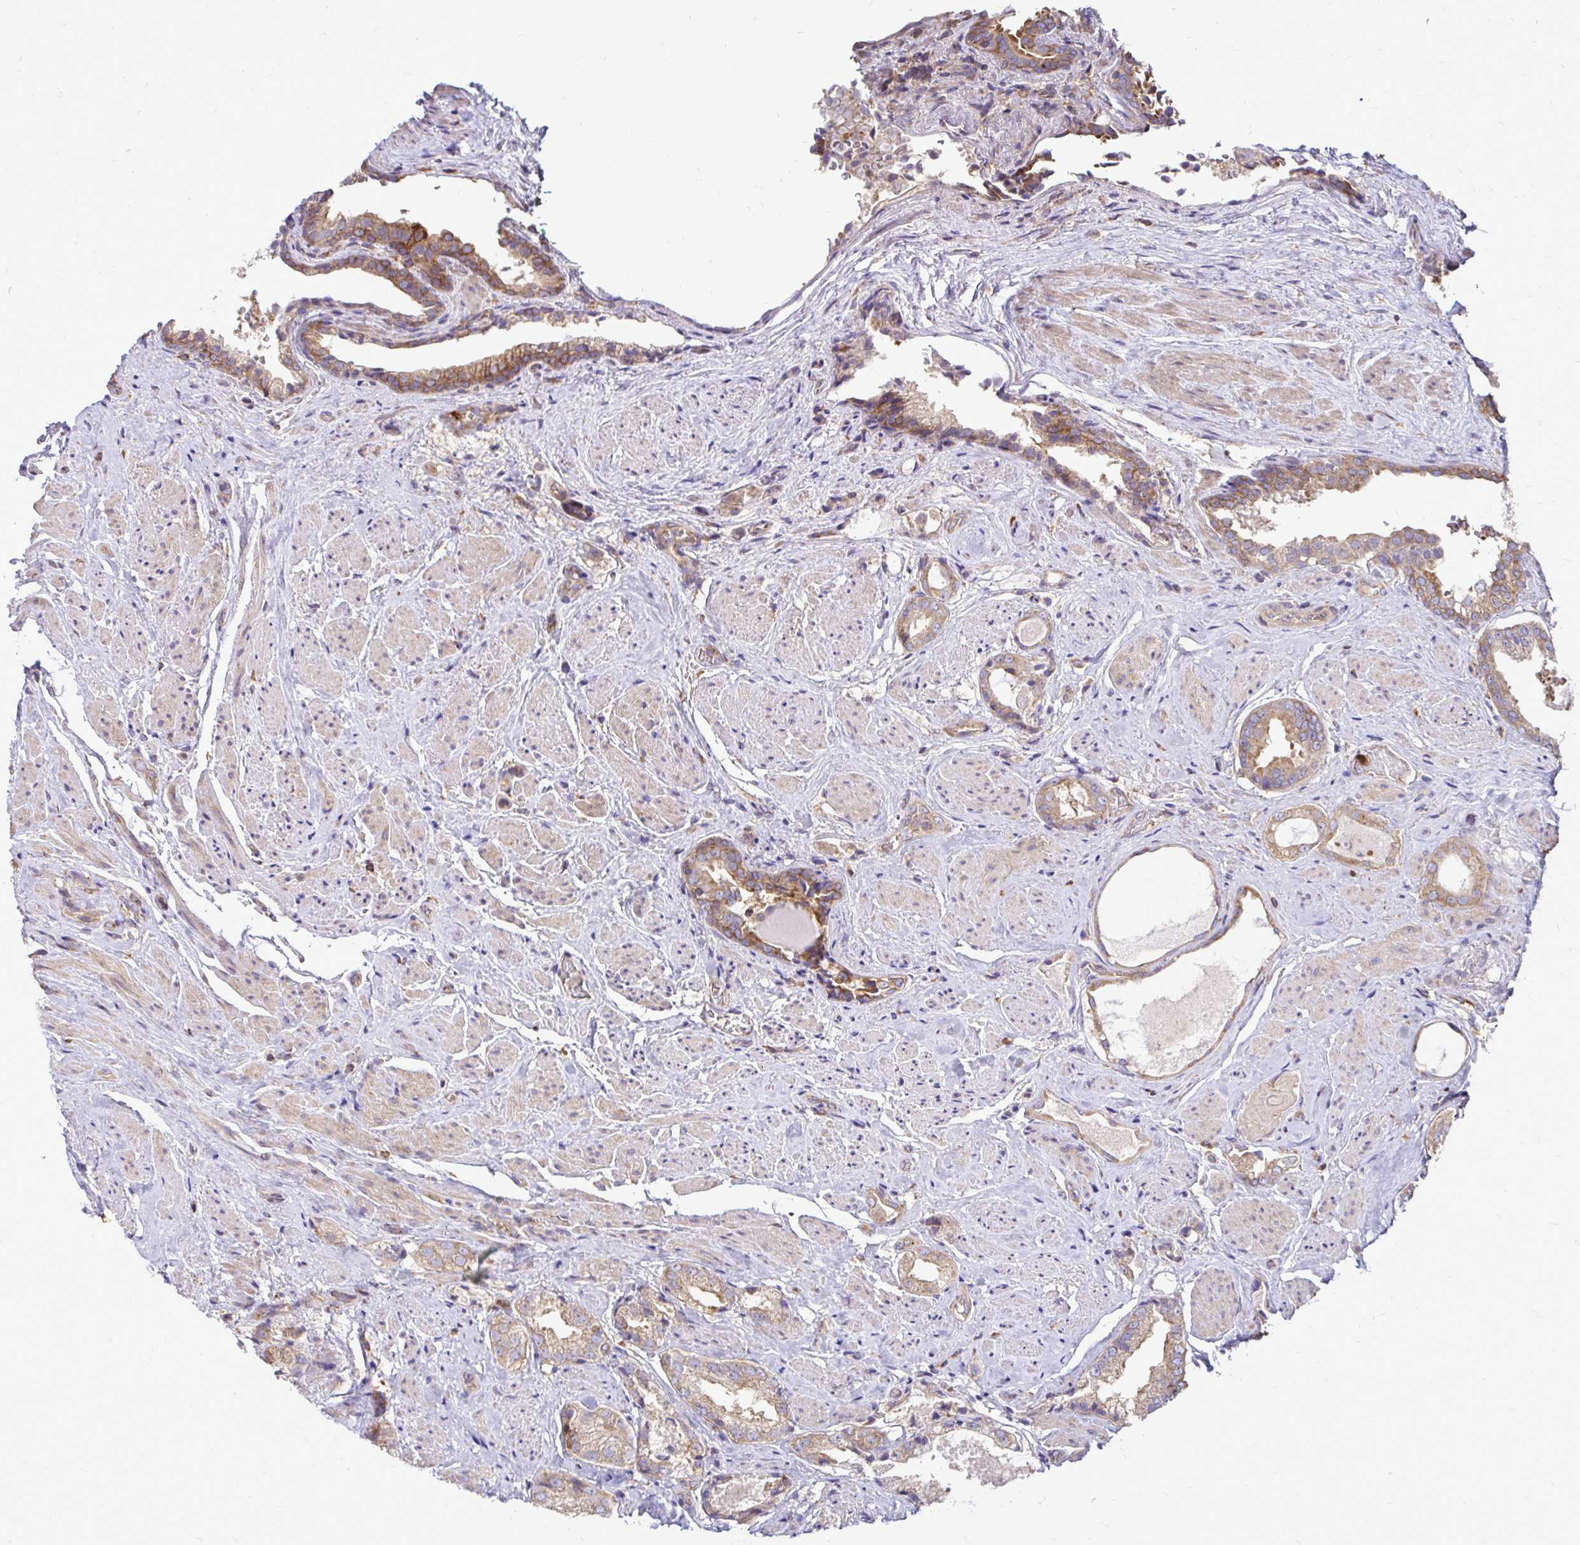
{"staining": {"intensity": "moderate", "quantity": ">75%", "location": "cytoplasmic/membranous"}, "tissue": "prostate cancer", "cell_type": "Tumor cells", "image_type": "cancer", "snomed": [{"axis": "morphology", "description": "Adenocarcinoma, High grade"}, {"axis": "topography", "description": "Prostate"}], "caption": "Approximately >75% of tumor cells in human prostate cancer (high-grade adenocarcinoma) demonstrate moderate cytoplasmic/membranous protein positivity as visualized by brown immunohistochemical staining.", "gene": "FMR1", "patient": {"sex": "male", "age": 65}}